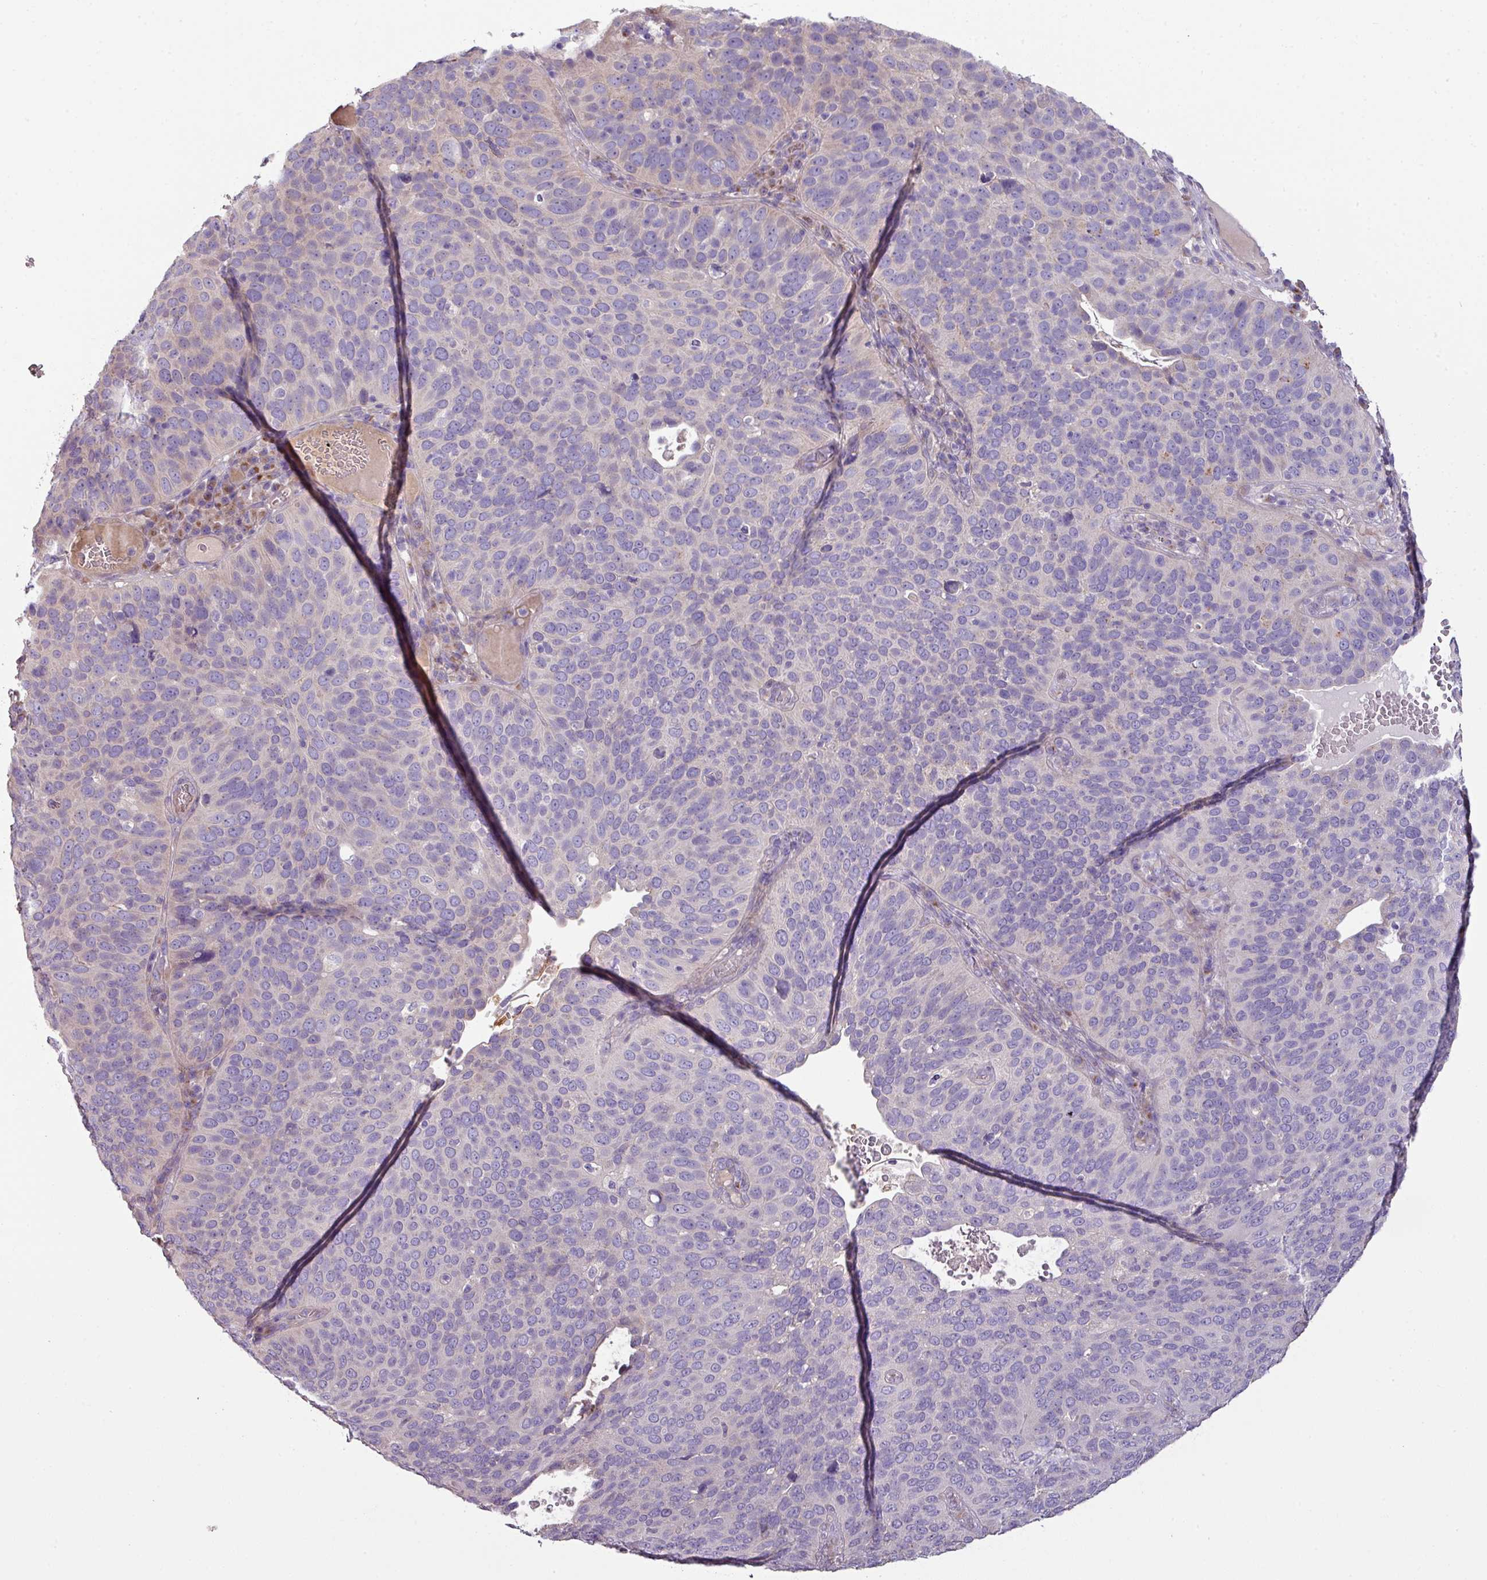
{"staining": {"intensity": "negative", "quantity": "none", "location": "none"}, "tissue": "cervical cancer", "cell_type": "Tumor cells", "image_type": "cancer", "snomed": [{"axis": "morphology", "description": "Squamous cell carcinoma, NOS"}, {"axis": "topography", "description": "Cervix"}], "caption": "Protein analysis of cervical cancer (squamous cell carcinoma) shows no significant positivity in tumor cells.", "gene": "LRRC9", "patient": {"sex": "female", "age": 36}}